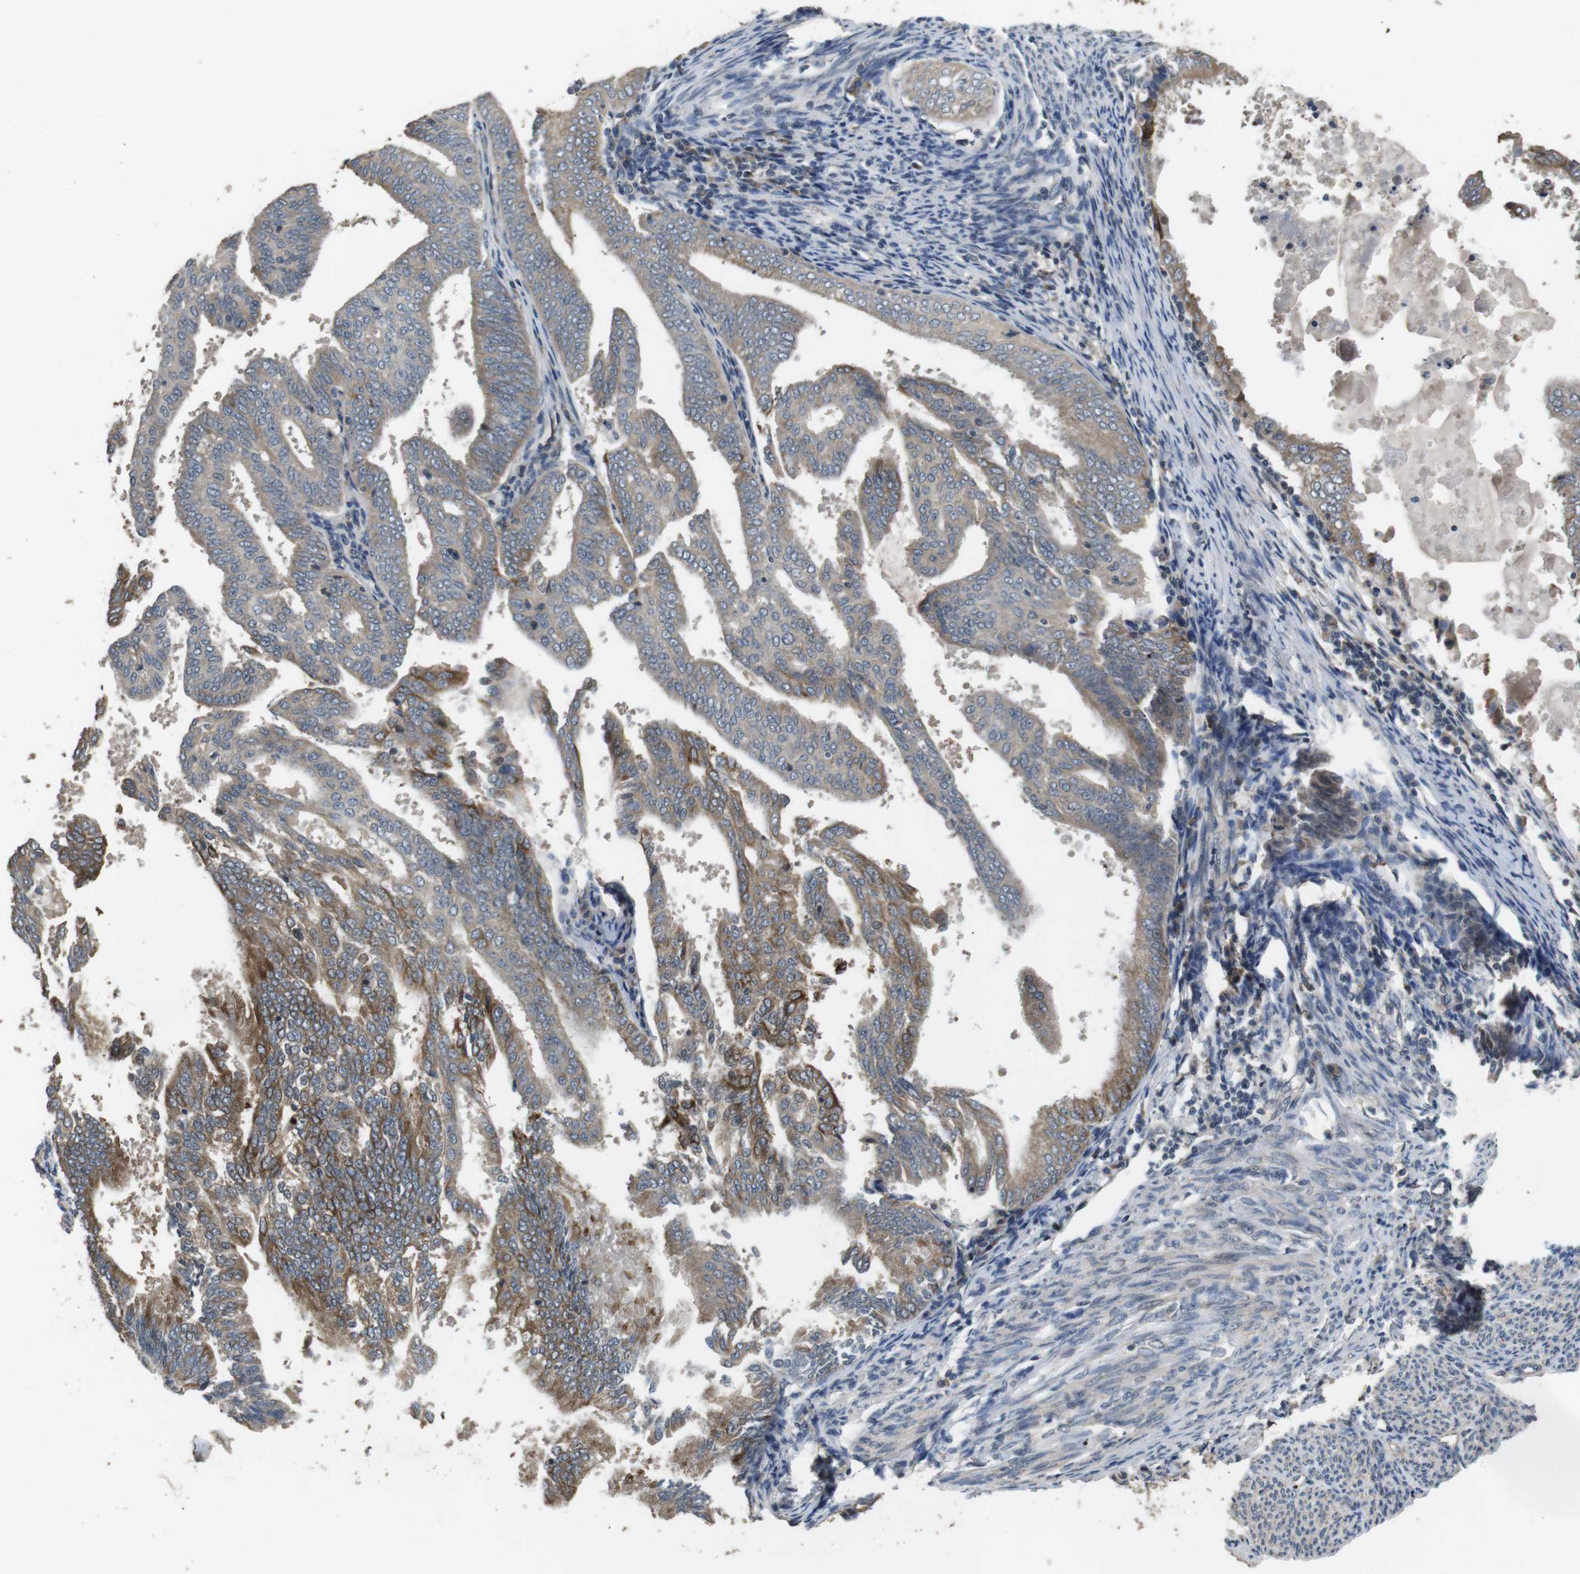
{"staining": {"intensity": "moderate", "quantity": "25%-75%", "location": "cytoplasmic/membranous"}, "tissue": "endometrial cancer", "cell_type": "Tumor cells", "image_type": "cancer", "snomed": [{"axis": "morphology", "description": "Adenocarcinoma, NOS"}, {"axis": "topography", "description": "Endometrium"}], "caption": "Immunohistochemistry staining of endometrial cancer (adenocarcinoma), which reveals medium levels of moderate cytoplasmic/membranous positivity in about 25%-75% of tumor cells indicating moderate cytoplasmic/membranous protein positivity. The staining was performed using DAB (3,3'-diaminobenzidine) (brown) for protein detection and nuclei were counterstained in hematoxylin (blue).", "gene": "ADGRL3", "patient": {"sex": "female", "age": 58}}